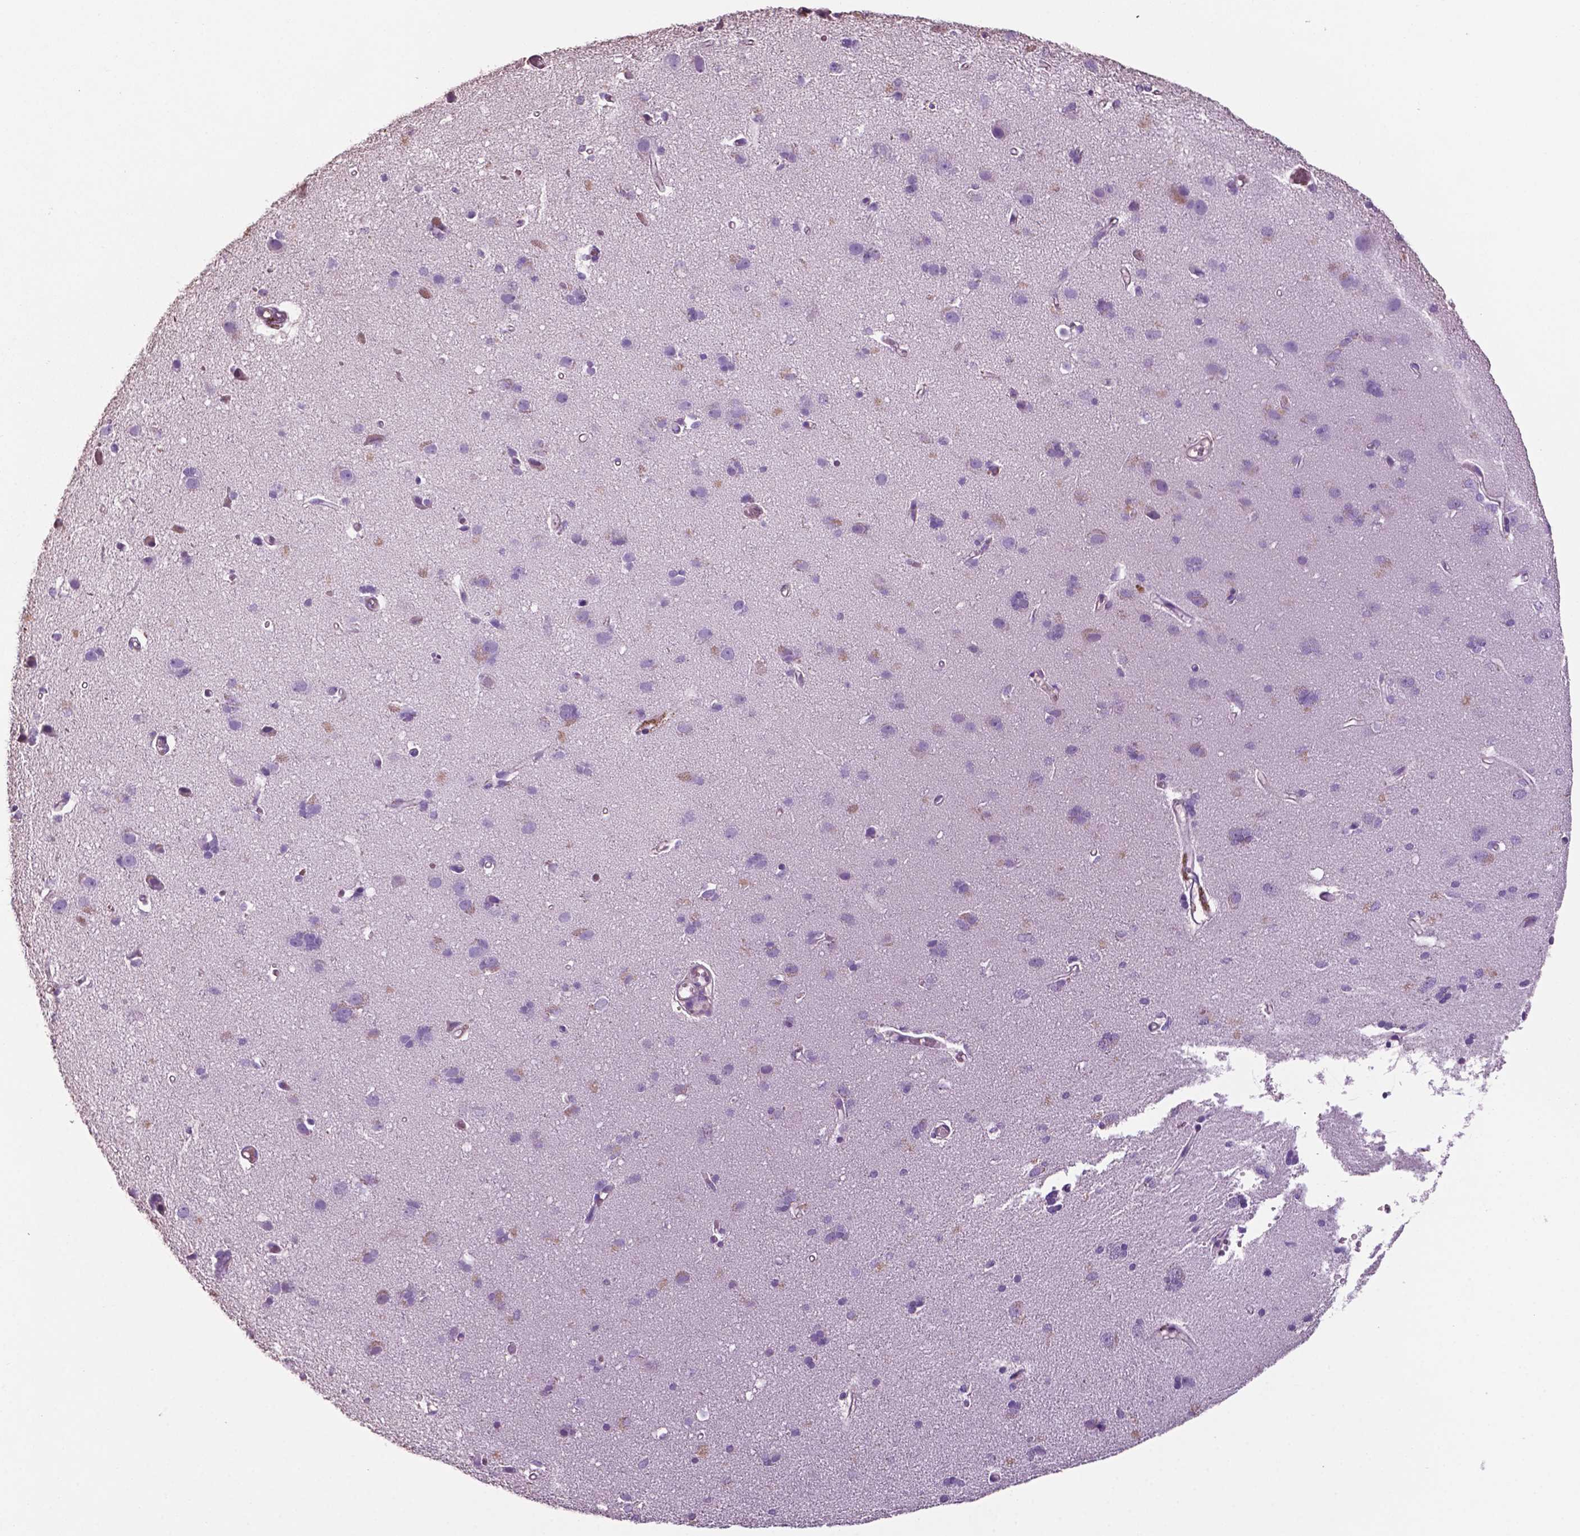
{"staining": {"intensity": "negative", "quantity": "none", "location": "none"}, "tissue": "cerebral cortex", "cell_type": "Endothelial cells", "image_type": "normal", "snomed": [{"axis": "morphology", "description": "Normal tissue, NOS"}, {"axis": "morphology", "description": "Glioma, malignant, High grade"}, {"axis": "topography", "description": "Cerebral cortex"}], "caption": "There is no significant expression in endothelial cells of cerebral cortex. (DAB immunohistochemistry visualized using brightfield microscopy, high magnification).", "gene": "TBC1D10C", "patient": {"sex": "male", "age": 71}}